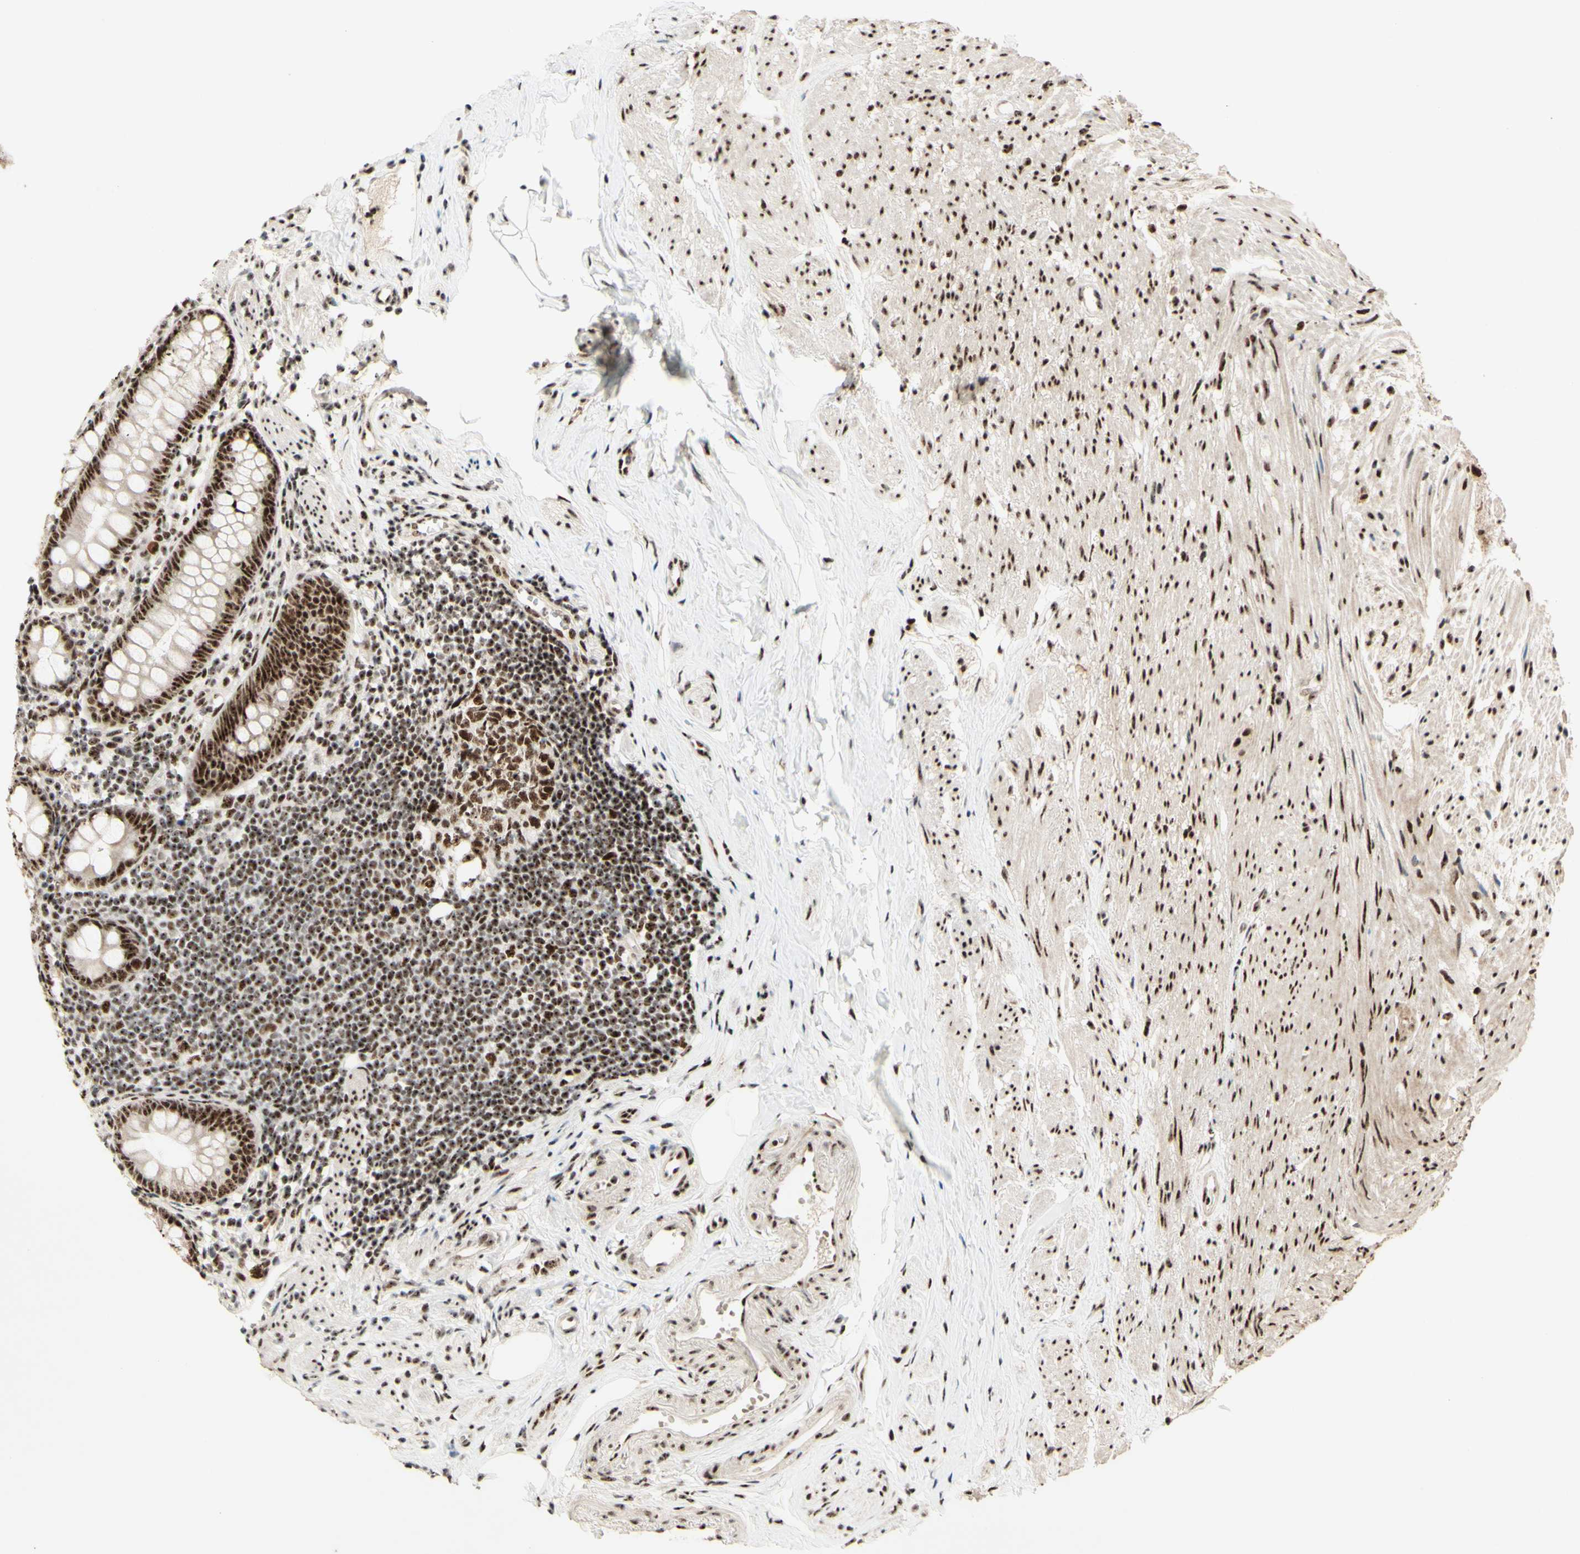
{"staining": {"intensity": "strong", "quantity": ">75%", "location": "cytoplasmic/membranous,nuclear"}, "tissue": "appendix", "cell_type": "Glandular cells", "image_type": "normal", "snomed": [{"axis": "morphology", "description": "Normal tissue, NOS"}, {"axis": "topography", "description": "Appendix"}], "caption": "Immunohistochemistry (DAB (3,3'-diaminobenzidine)) staining of benign human appendix shows strong cytoplasmic/membranous,nuclear protein staining in about >75% of glandular cells. The staining was performed using DAB (3,3'-diaminobenzidine) to visualize the protein expression in brown, while the nuclei were stained in blue with hematoxylin (Magnification: 20x).", "gene": "DHX9", "patient": {"sex": "female", "age": 77}}